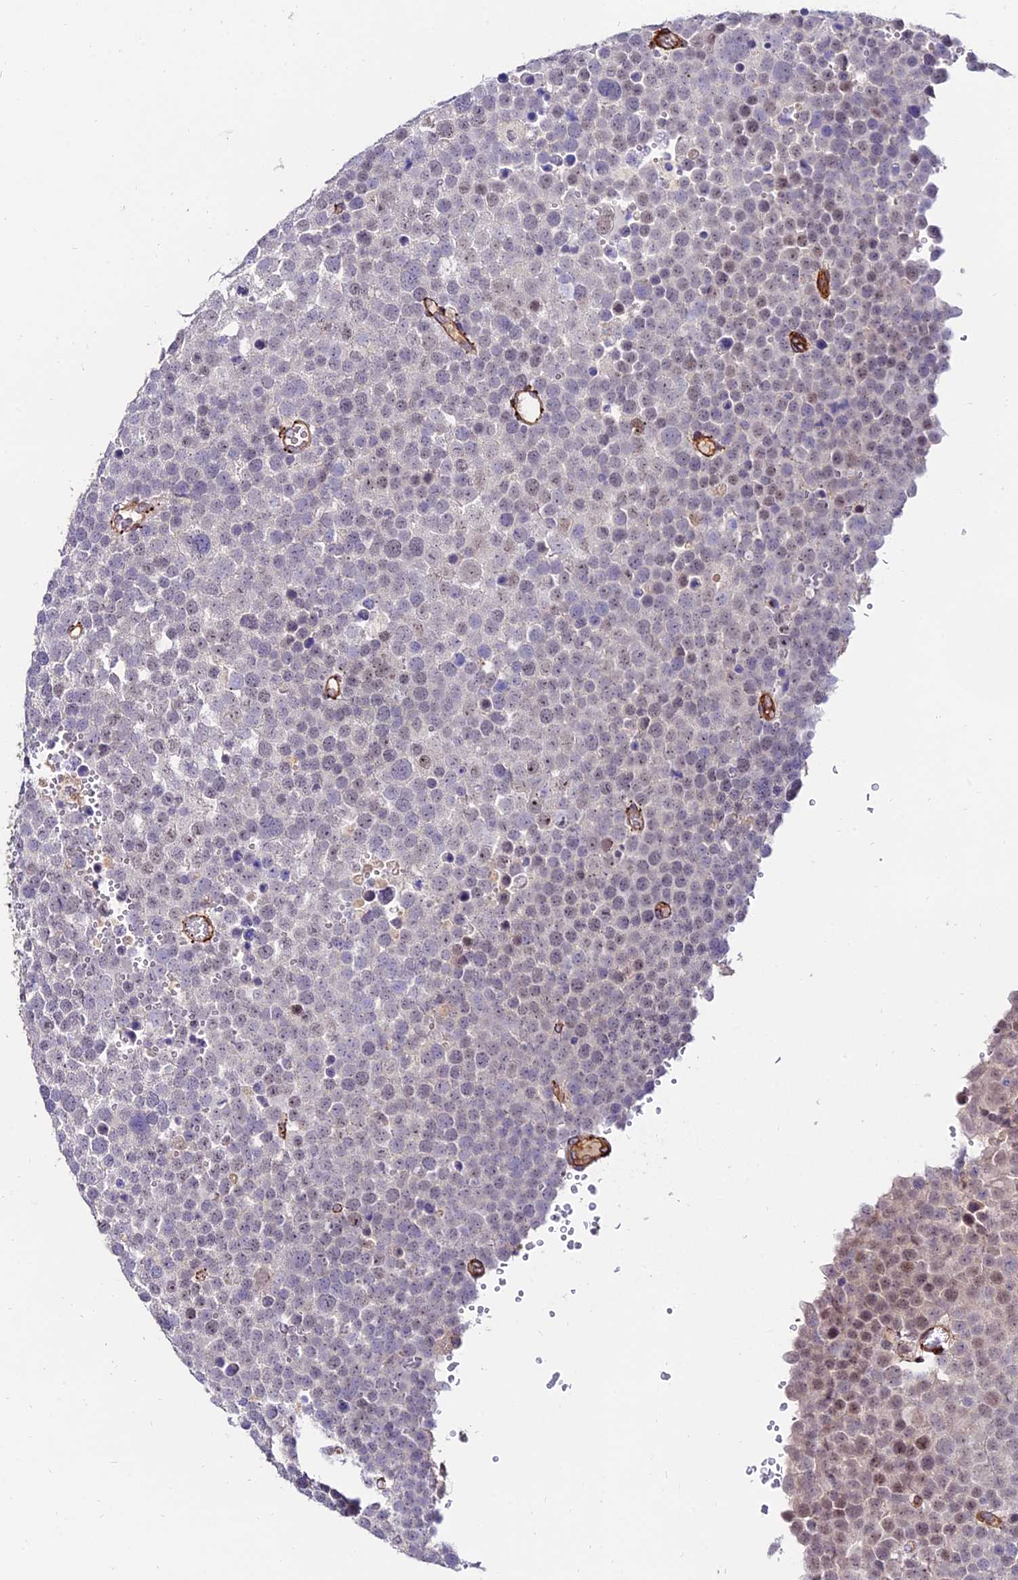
{"staining": {"intensity": "weak", "quantity": "25%-75%", "location": "nuclear"}, "tissue": "testis cancer", "cell_type": "Tumor cells", "image_type": "cancer", "snomed": [{"axis": "morphology", "description": "Seminoma, NOS"}, {"axis": "topography", "description": "Testis"}], "caption": "Immunohistochemical staining of human testis cancer demonstrates weak nuclear protein expression in approximately 25%-75% of tumor cells.", "gene": "ALDH3B2", "patient": {"sex": "male", "age": 71}}